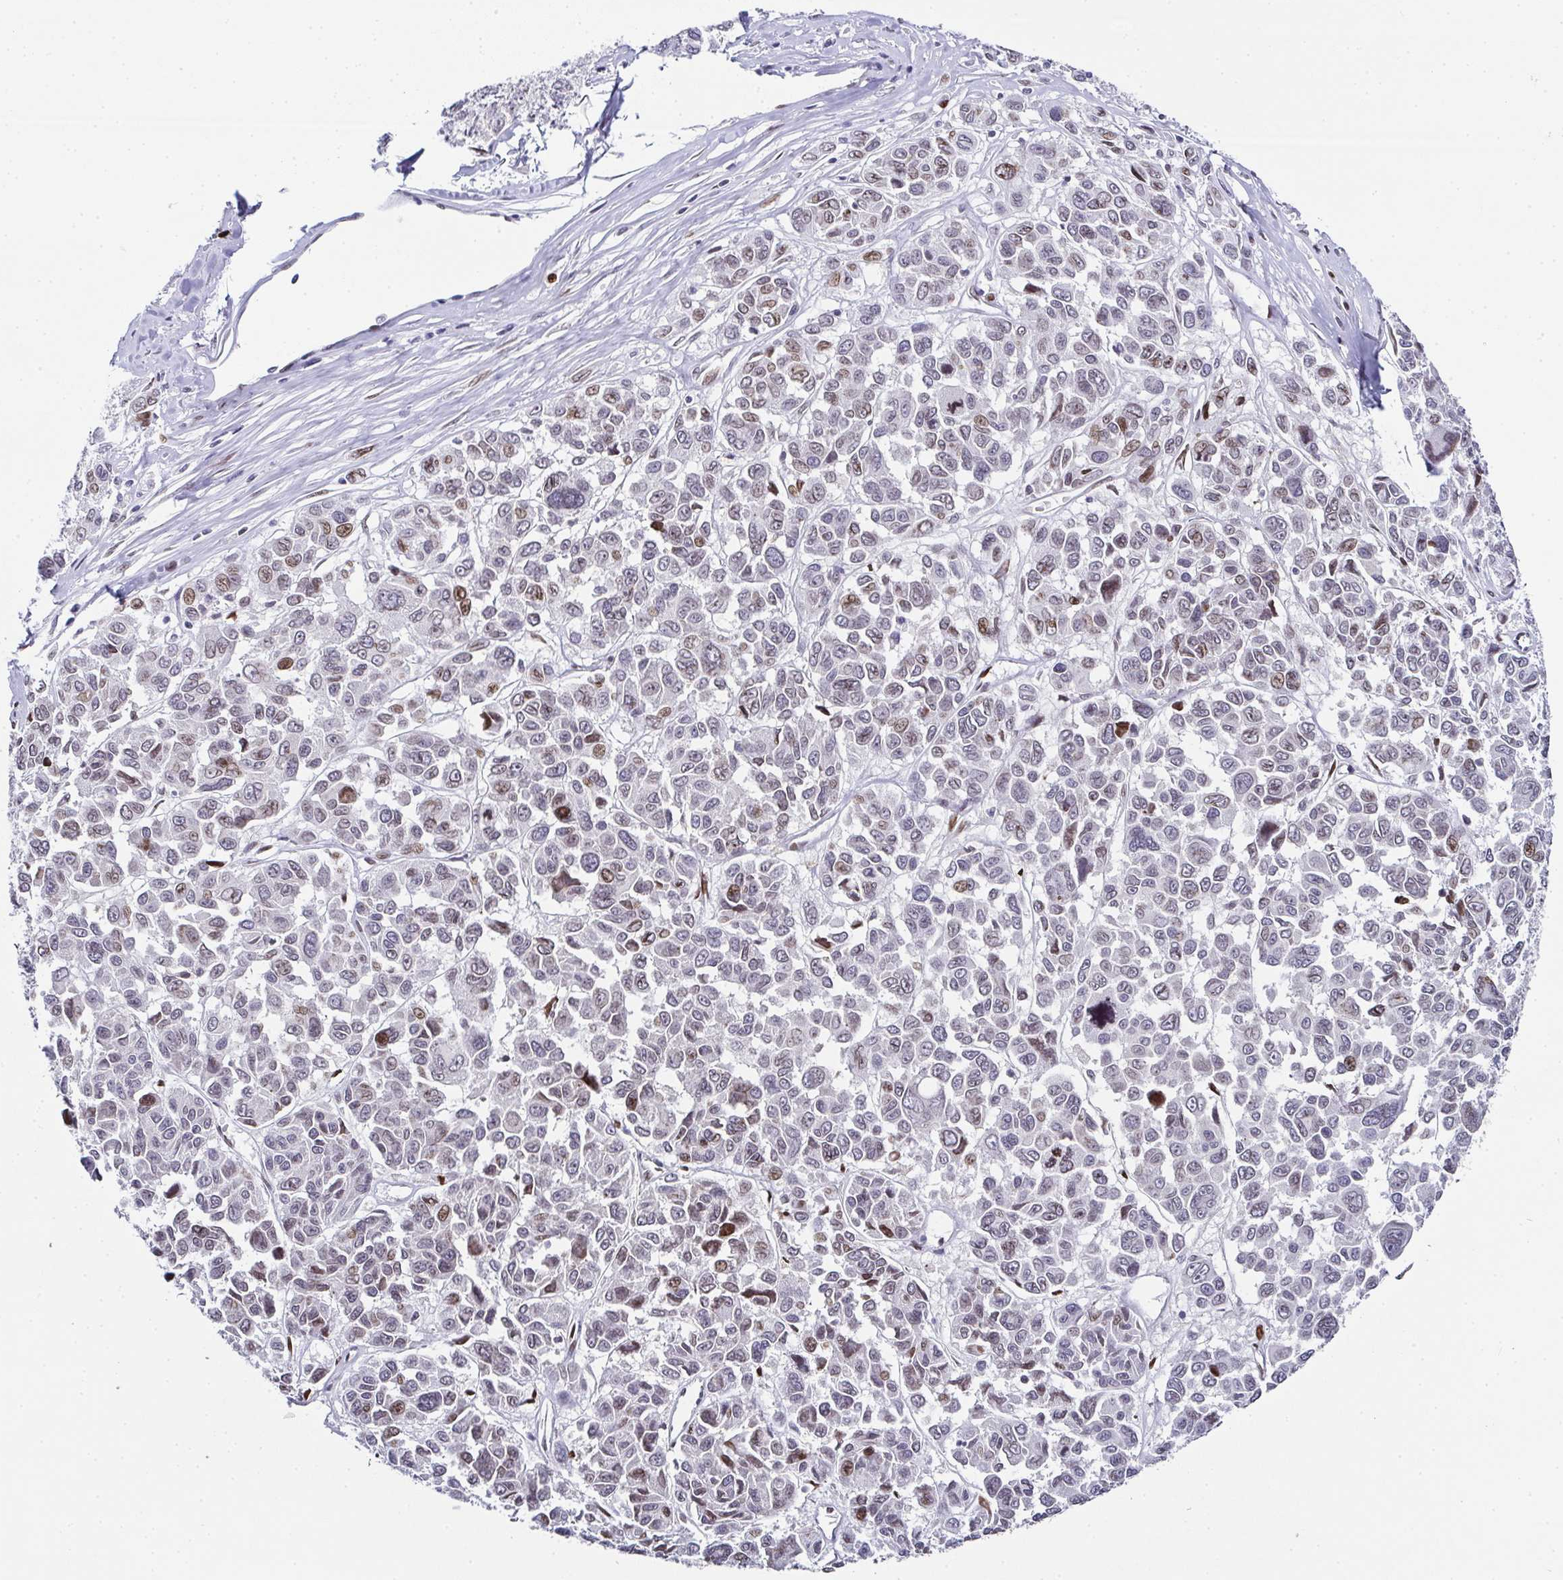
{"staining": {"intensity": "moderate", "quantity": "<25%", "location": "nuclear"}, "tissue": "melanoma", "cell_type": "Tumor cells", "image_type": "cancer", "snomed": [{"axis": "morphology", "description": "Malignant melanoma, NOS"}, {"axis": "topography", "description": "Skin"}], "caption": "Immunohistochemistry staining of melanoma, which demonstrates low levels of moderate nuclear positivity in about <25% of tumor cells indicating moderate nuclear protein positivity. The staining was performed using DAB (3,3'-diaminobenzidine) (brown) for protein detection and nuclei were counterstained in hematoxylin (blue).", "gene": "RB1", "patient": {"sex": "female", "age": 66}}